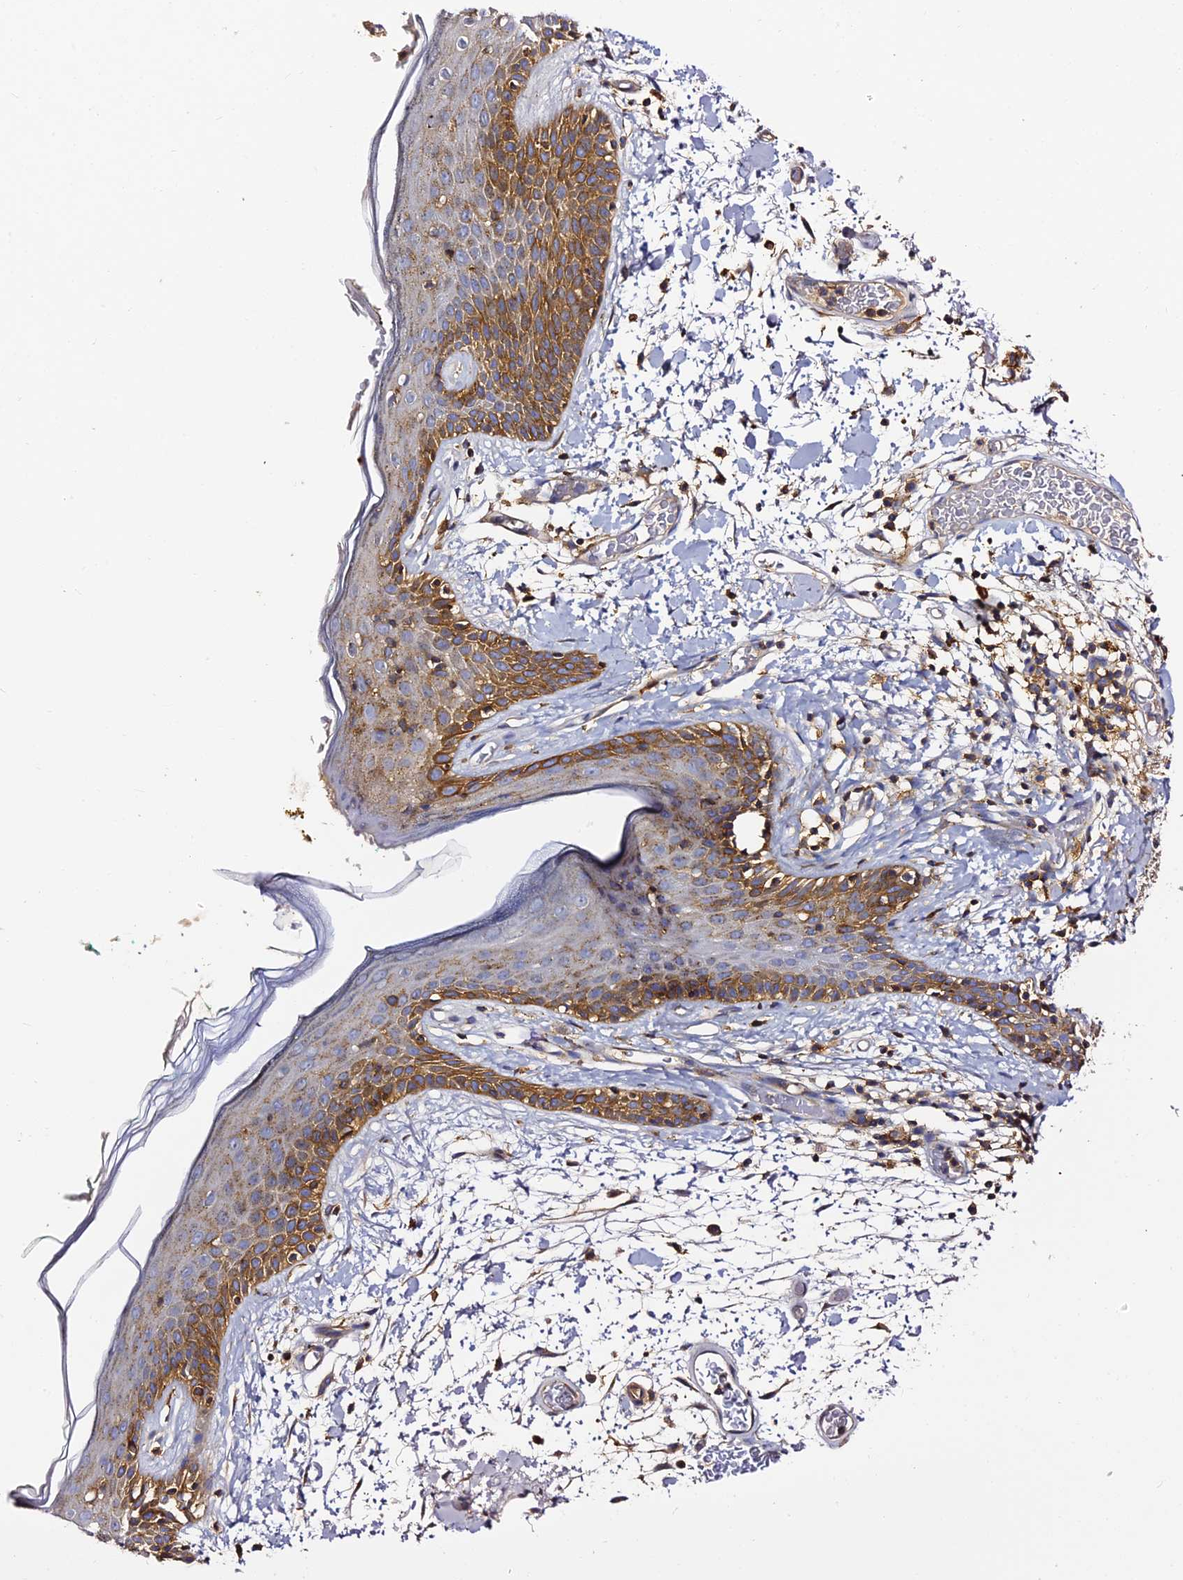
{"staining": {"intensity": "strong", "quantity": ">75%", "location": "cytoplasmic/membranous"}, "tissue": "skin", "cell_type": "Fibroblasts", "image_type": "normal", "snomed": [{"axis": "morphology", "description": "Normal tissue, NOS"}, {"axis": "topography", "description": "Skin"}], "caption": "Skin stained with a brown dye exhibits strong cytoplasmic/membranous positive expression in approximately >75% of fibroblasts.", "gene": "TRPV2", "patient": {"sex": "male", "age": 79}}